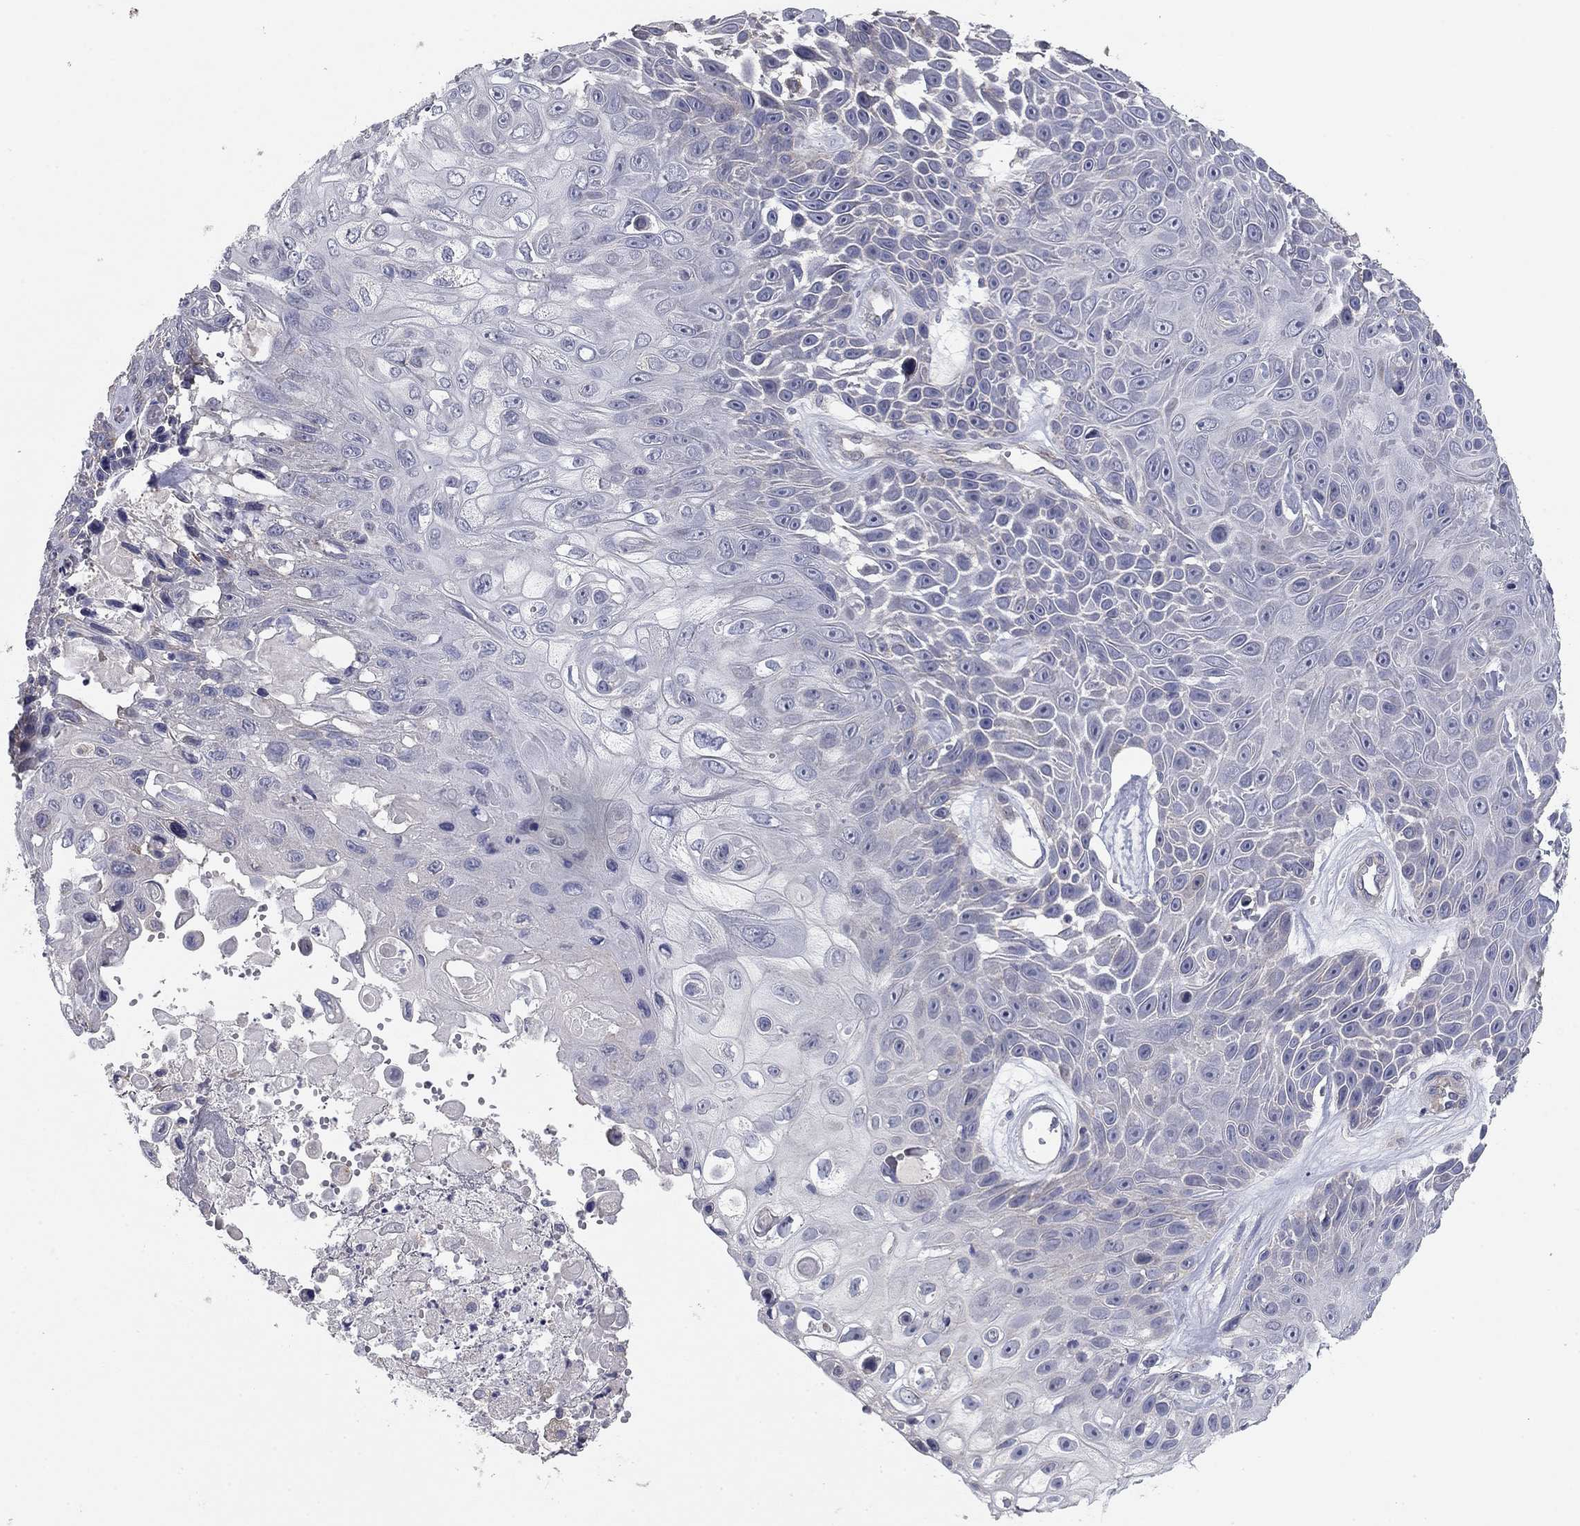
{"staining": {"intensity": "negative", "quantity": "none", "location": "none"}, "tissue": "skin cancer", "cell_type": "Tumor cells", "image_type": "cancer", "snomed": [{"axis": "morphology", "description": "Squamous cell carcinoma, NOS"}, {"axis": "topography", "description": "Skin"}], "caption": "Tumor cells show no significant expression in skin cancer (squamous cell carcinoma).", "gene": "SEPTIN3", "patient": {"sex": "male", "age": 82}}